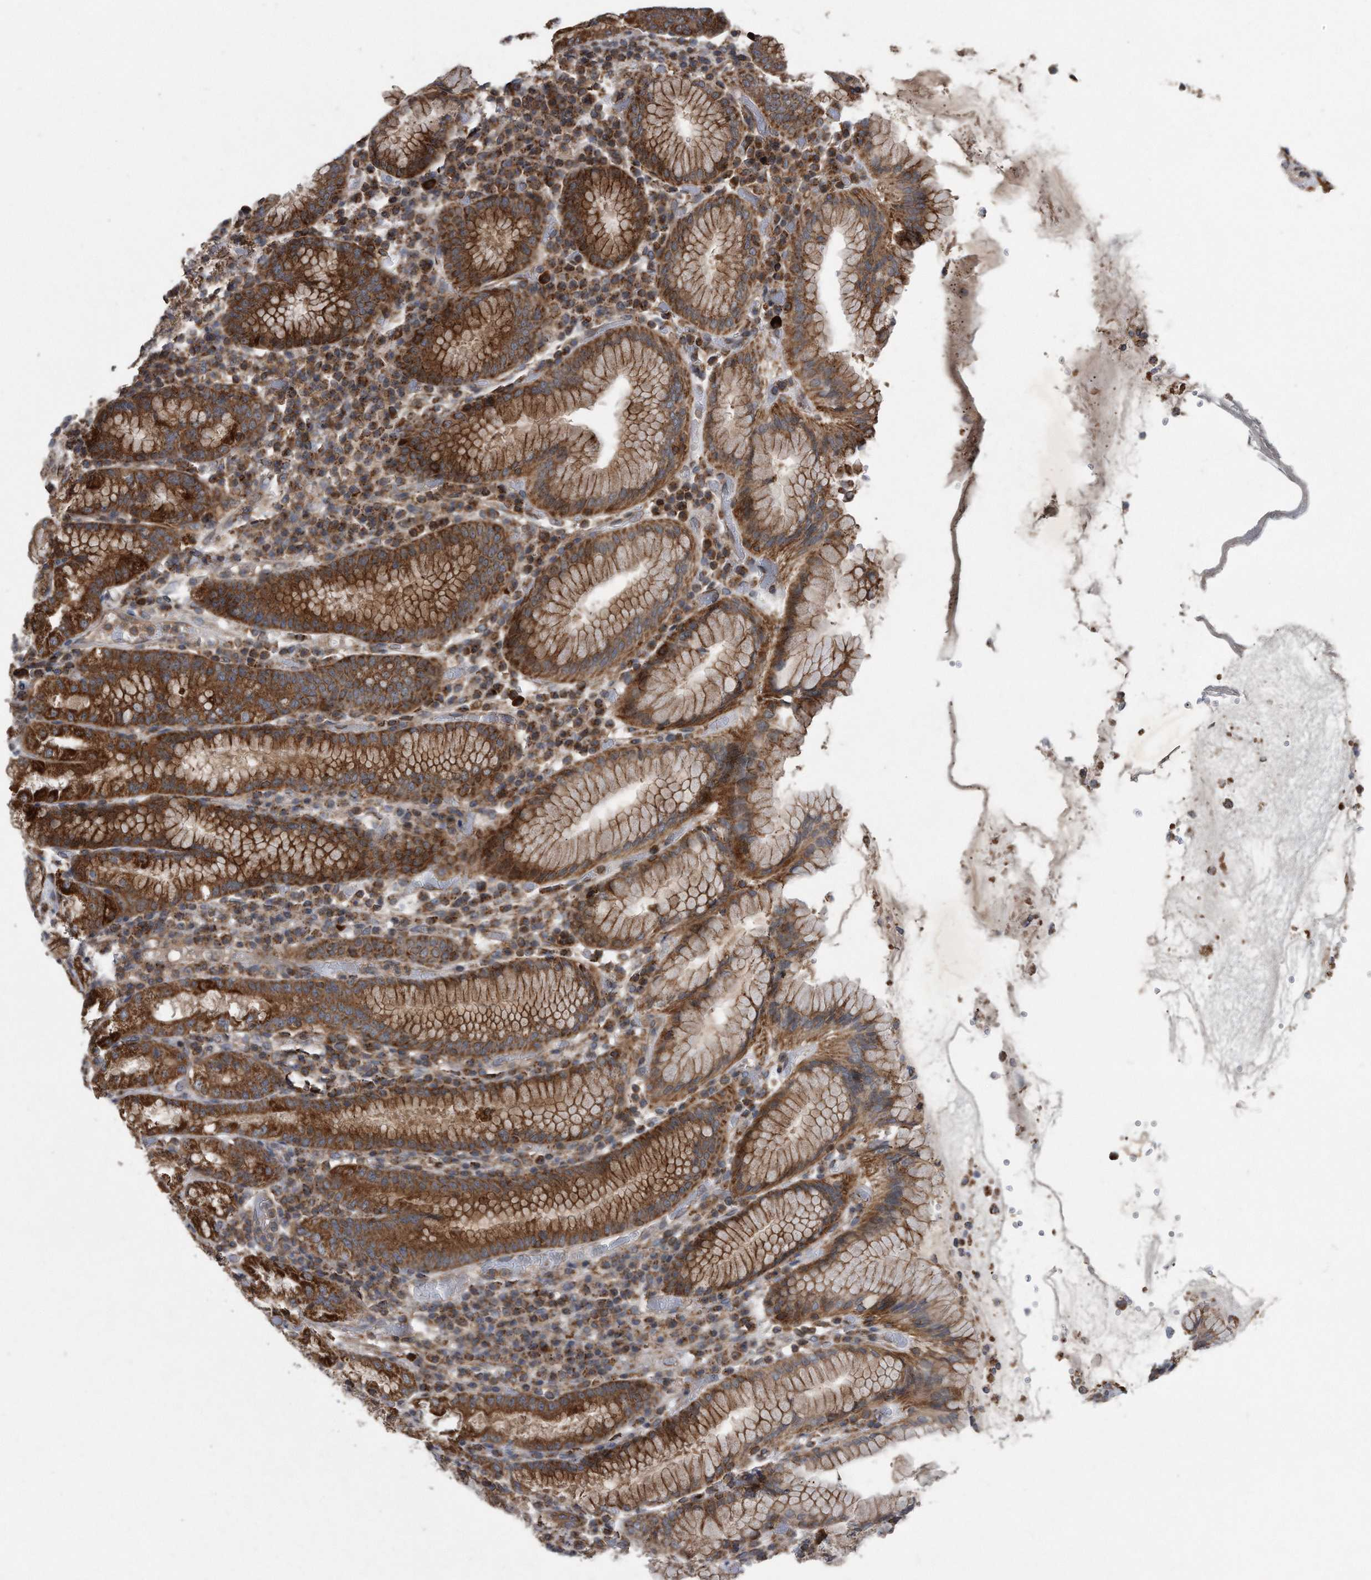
{"staining": {"intensity": "moderate", "quantity": ">75%", "location": "cytoplasmic/membranous"}, "tissue": "stomach", "cell_type": "Glandular cells", "image_type": "normal", "snomed": [{"axis": "morphology", "description": "Normal tissue, NOS"}, {"axis": "topography", "description": "Stomach"}, {"axis": "topography", "description": "Stomach, lower"}], "caption": "This photomicrograph reveals IHC staining of benign human stomach, with medium moderate cytoplasmic/membranous expression in about >75% of glandular cells.", "gene": "ALPK2", "patient": {"sex": "female", "age": 56}}